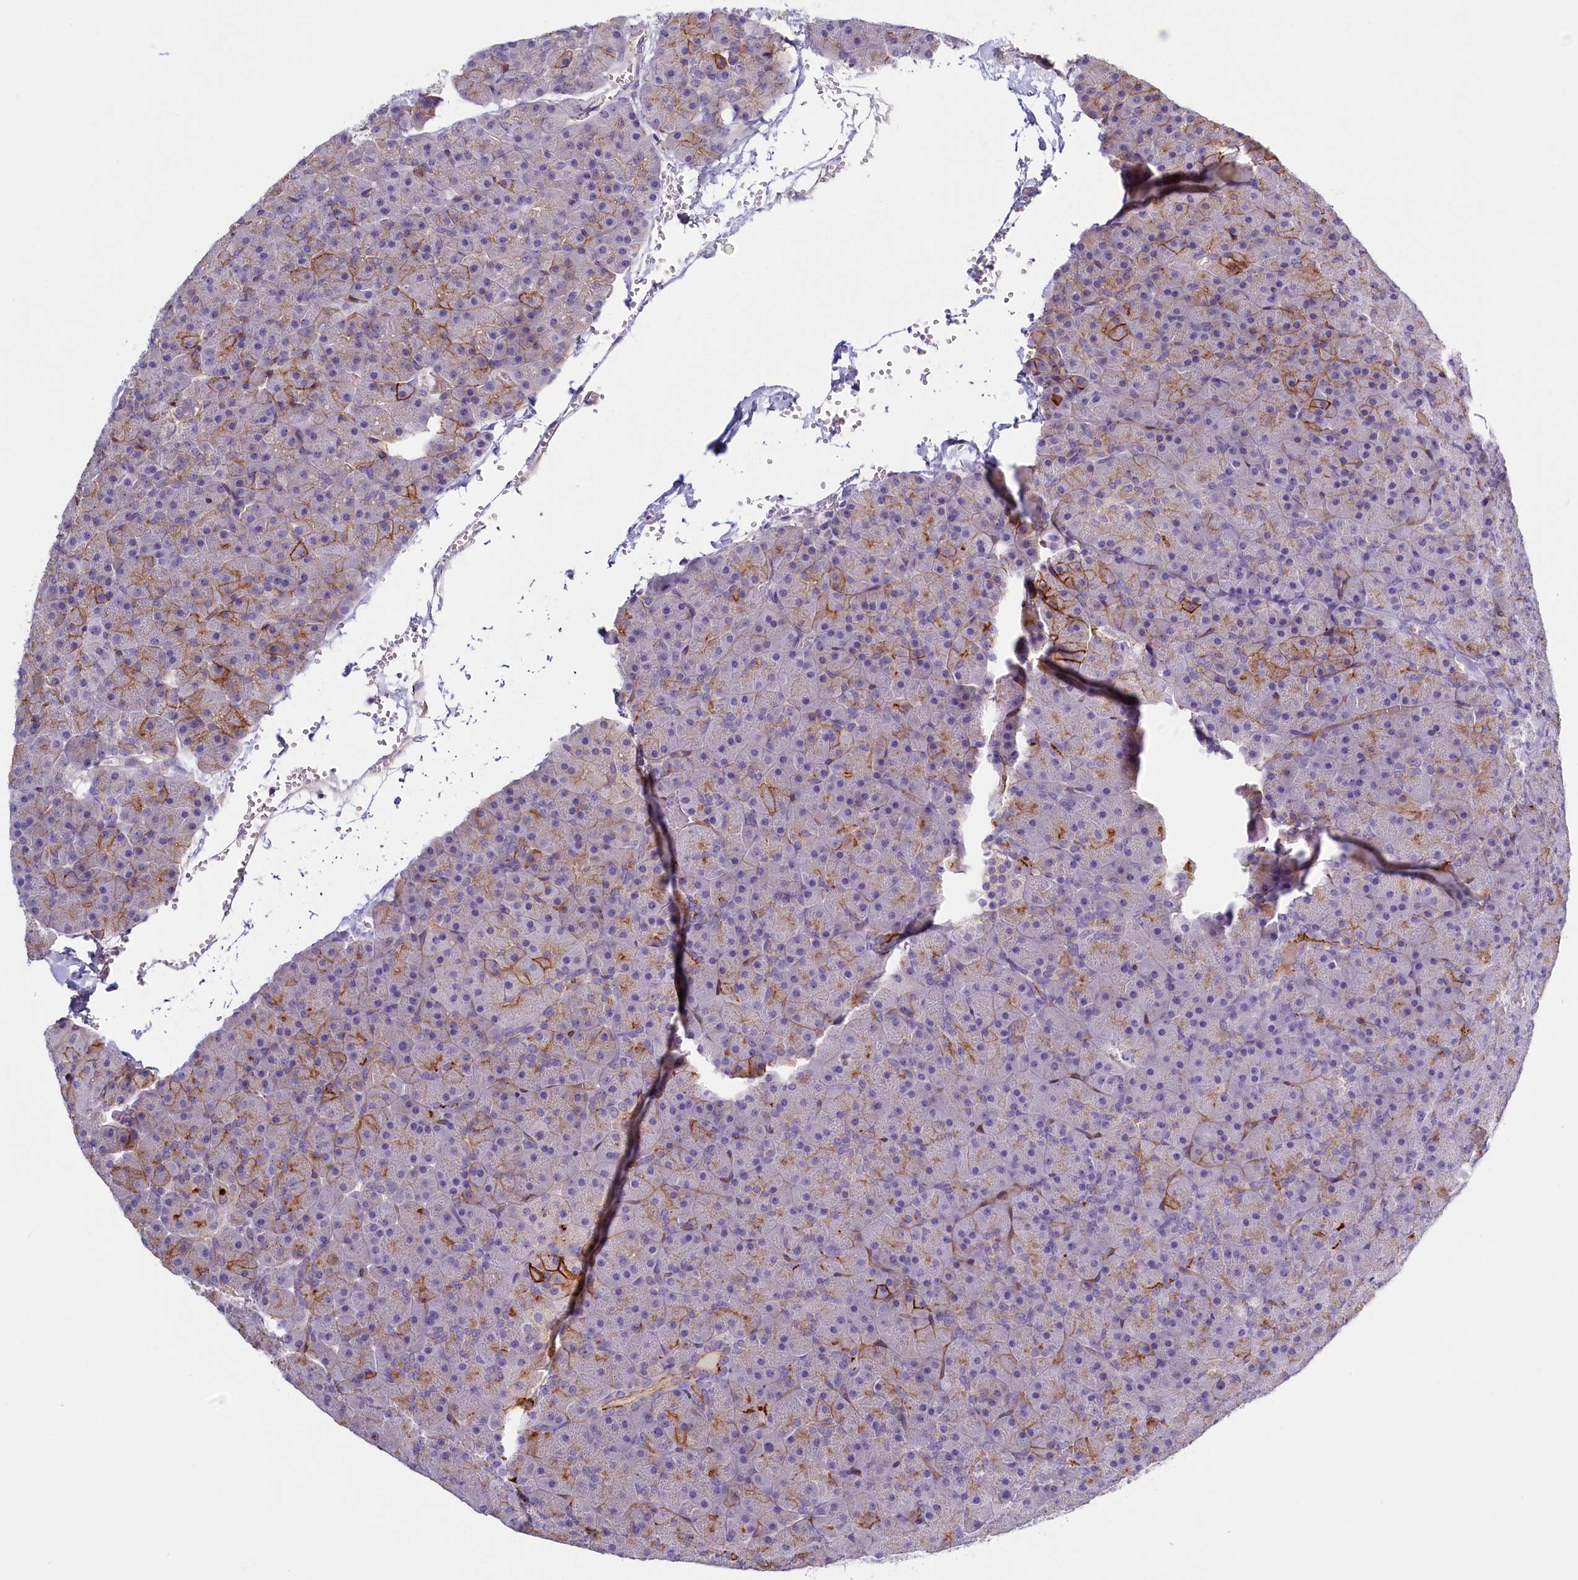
{"staining": {"intensity": "strong", "quantity": "25%-75%", "location": "cytoplasmic/membranous"}, "tissue": "pancreas", "cell_type": "Exocrine glandular cells", "image_type": "normal", "snomed": [{"axis": "morphology", "description": "Normal tissue, NOS"}, {"axis": "topography", "description": "Pancreas"}], "caption": "An immunohistochemistry image of normal tissue is shown. Protein staining in brown shows strong cytoplasmic/membranous positivity in pancreas within exocrine glandular cells.", "gene": "PDE6D", "patient": {"sex": "male", "age": 36}}